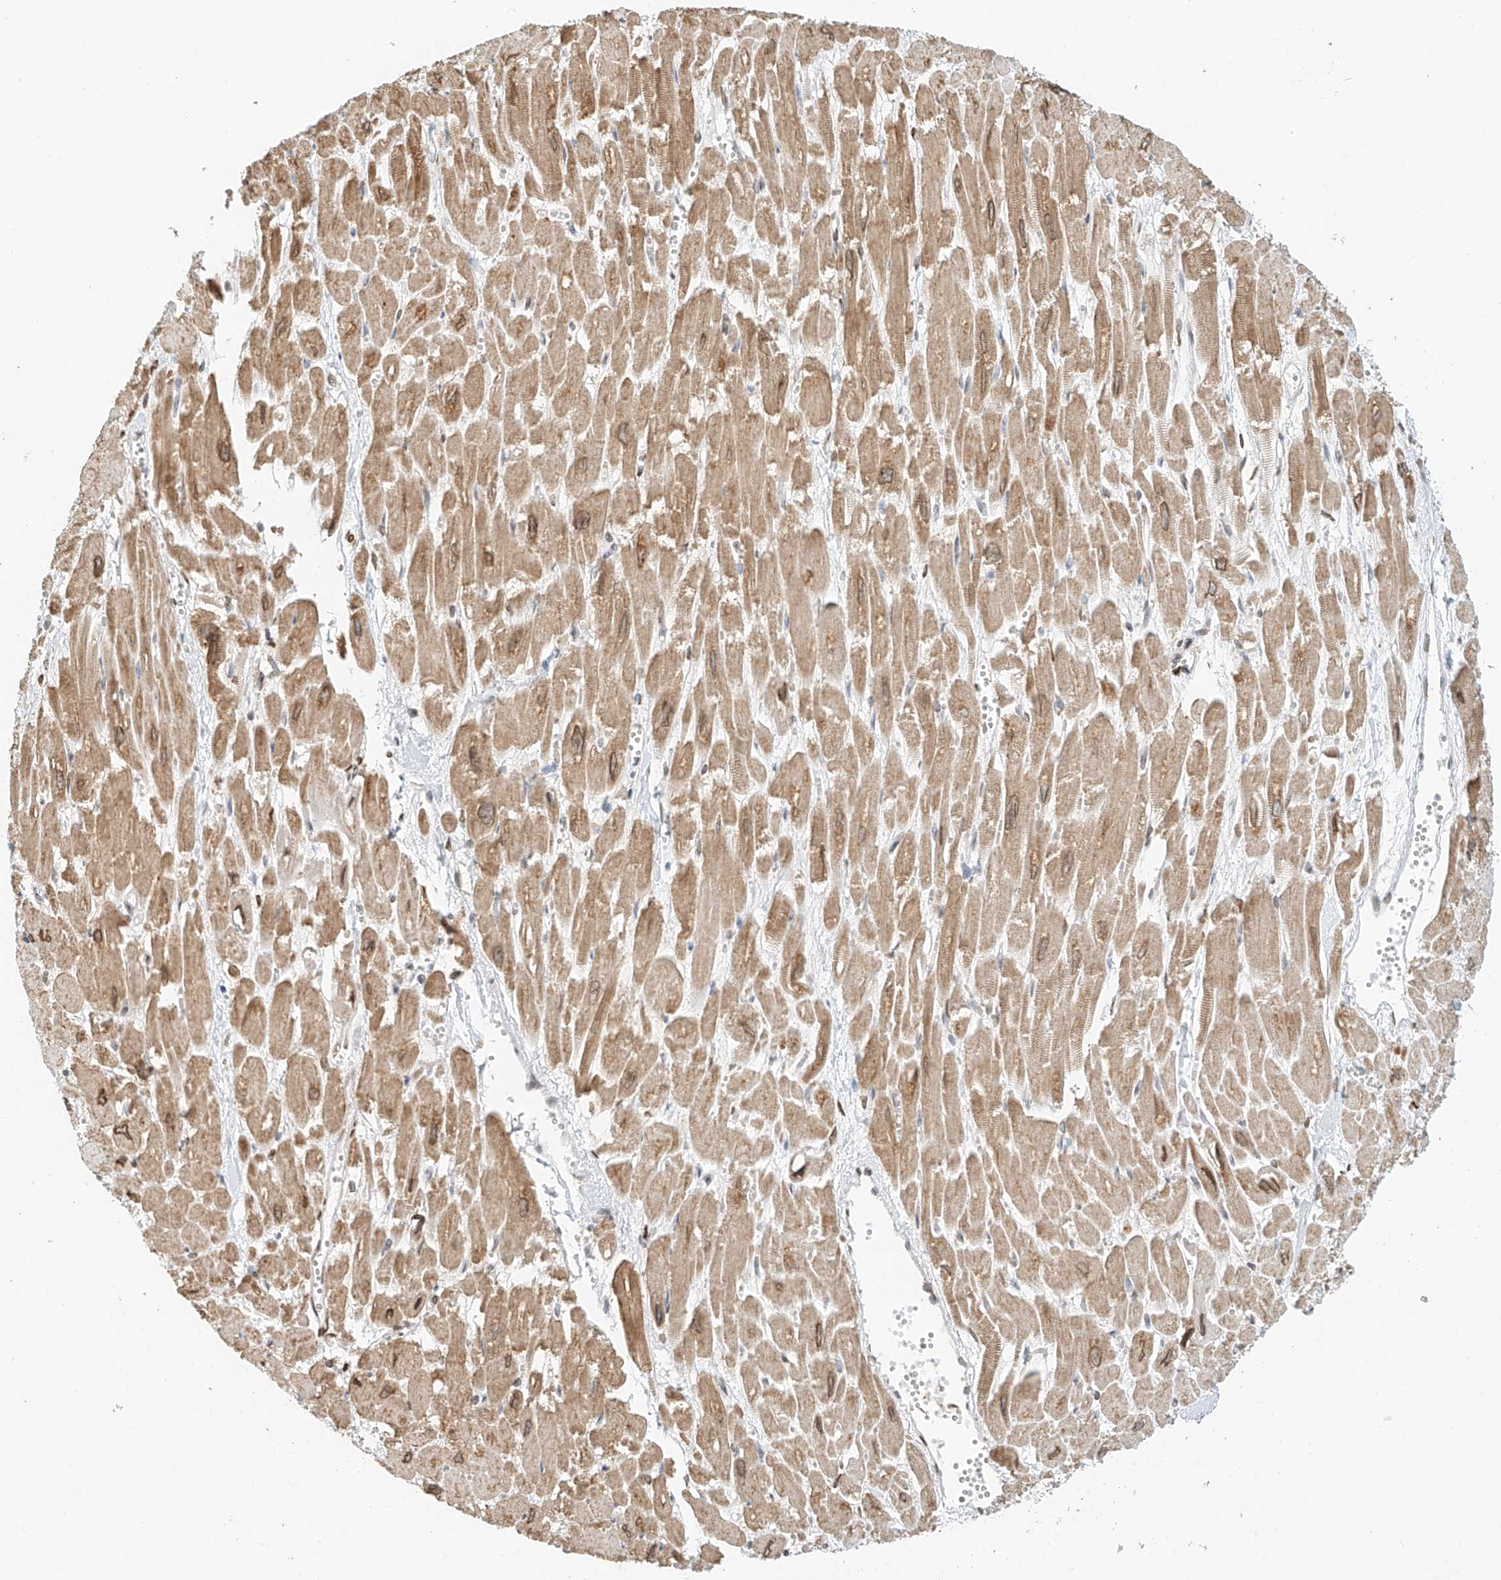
{"staining": {"intensity": "moderate", "quantity": "25%-75%", "location": "cytoplasmic/membranous,nuclear"}, "tissue": "heart muscle", "cell_type": "Cardiomyocytes", "image_type": "normal", "snomed": [{"axis": "morphology", "description": "Normal tissue, NOS"}, {"axis": "topography", "description": "Heart"}], "caption": "An immunohistochemistry histopathology image of benign tissue is shown. Protein staining in brown highlights moderate cytoplasmic/membranous,nuclear positivity in heart muscle within cardiomyocytes. The staining is performed using DAB (3,3'-diaminobenzidine) brown chromogen to label protein expression. The nuclei are counter-stained blue using hematoxylin.", "gene": "STARD9", "patient": {"sex": "male", "age": 54}}